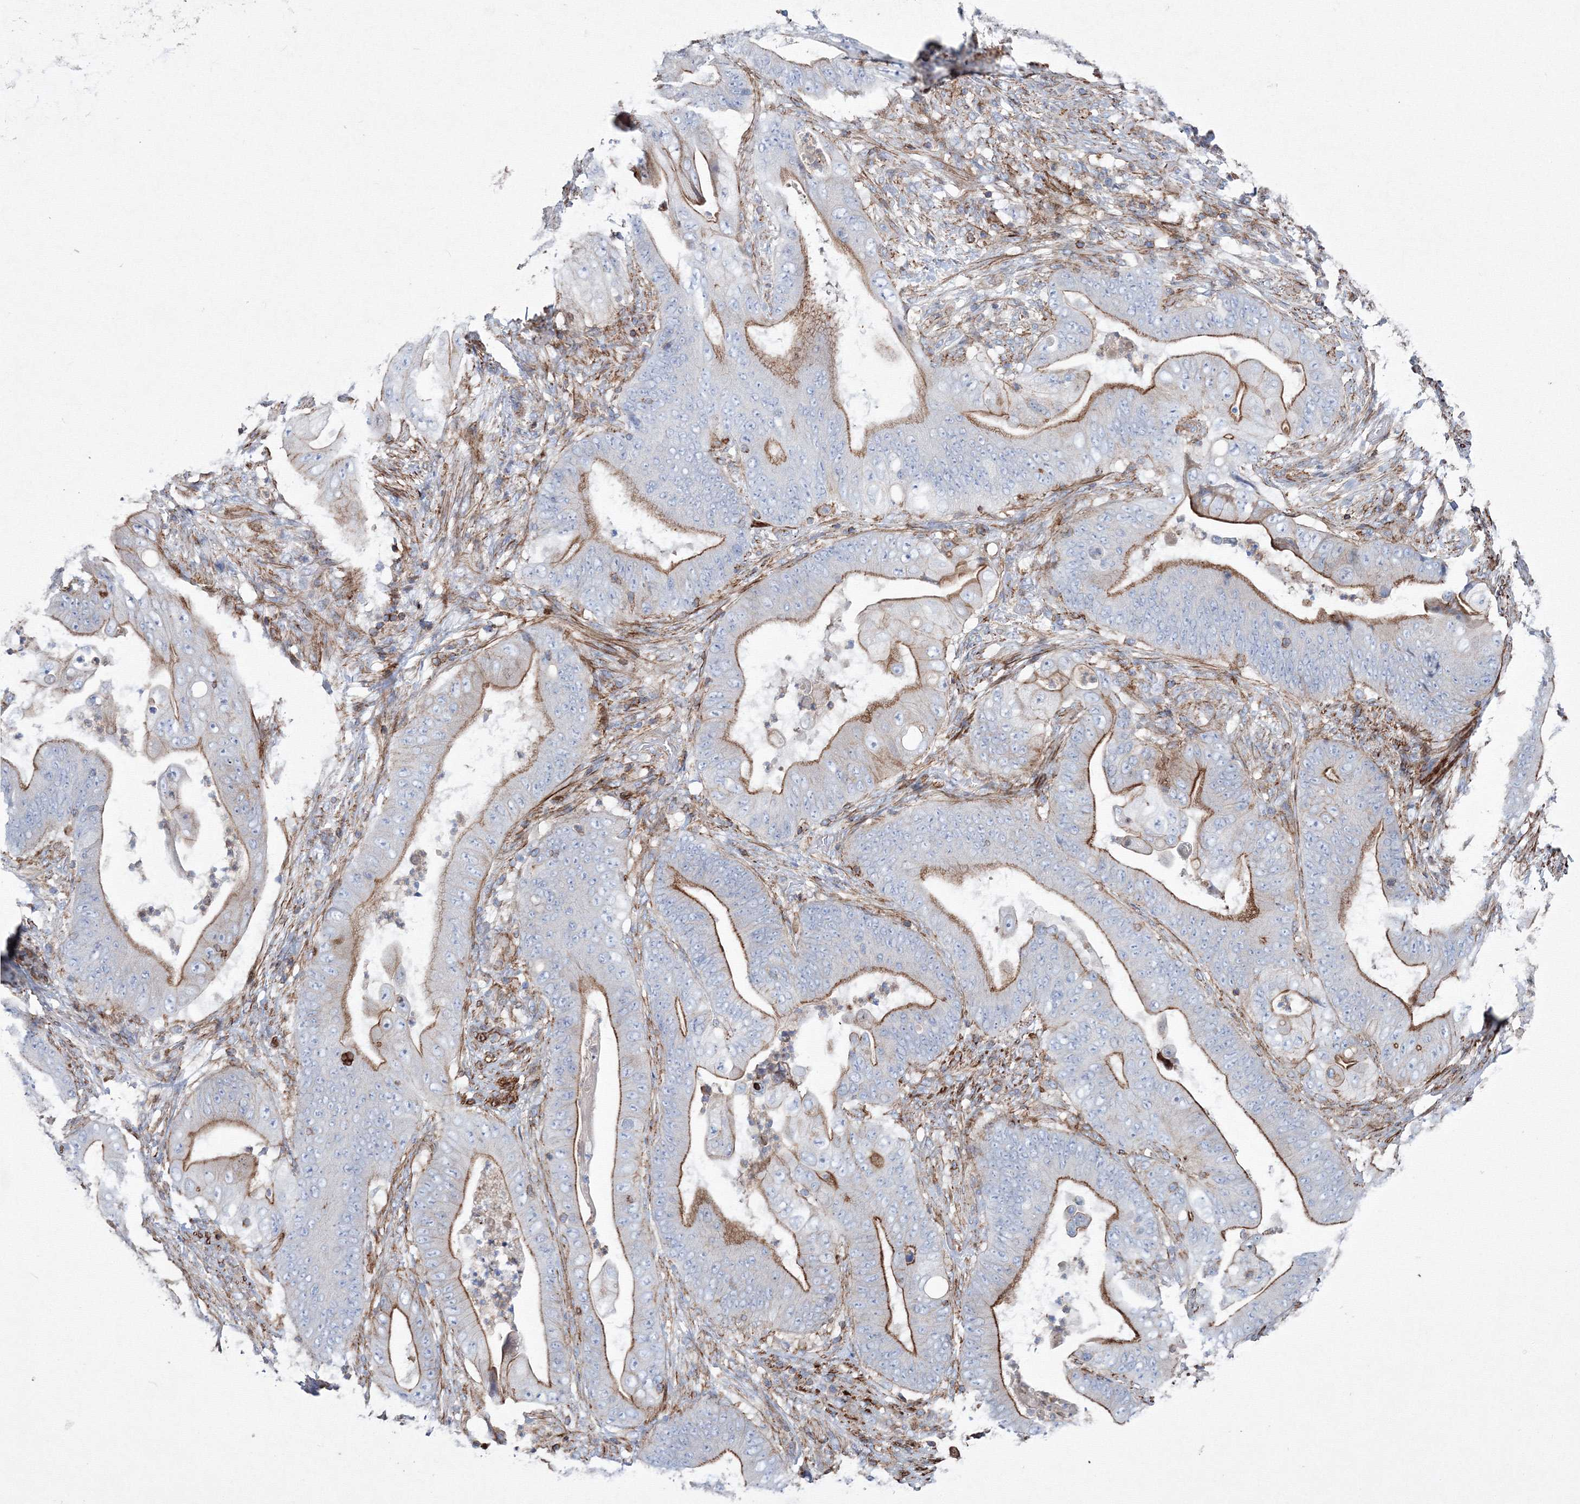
{"staining": {"intensity": "moderate", "quantity": ">75%", "location": "cytoplasmic/membranous"}, "tissue": "stomach cancer", "cell_type": "Tumor cells", "image_type": "cancer", "snomed": [{"axis": "morphology", "description": "Adenocarcinoma, NOS"}, {"axis": "topography", "description": "Stomach"}], "caption": "Tumor cells show moderate cytoplasmic/membranous staining in about >75% of cells in stomach cancer.", "gene": "GPR82", "patient": {"sex": "female", "age": 73}}